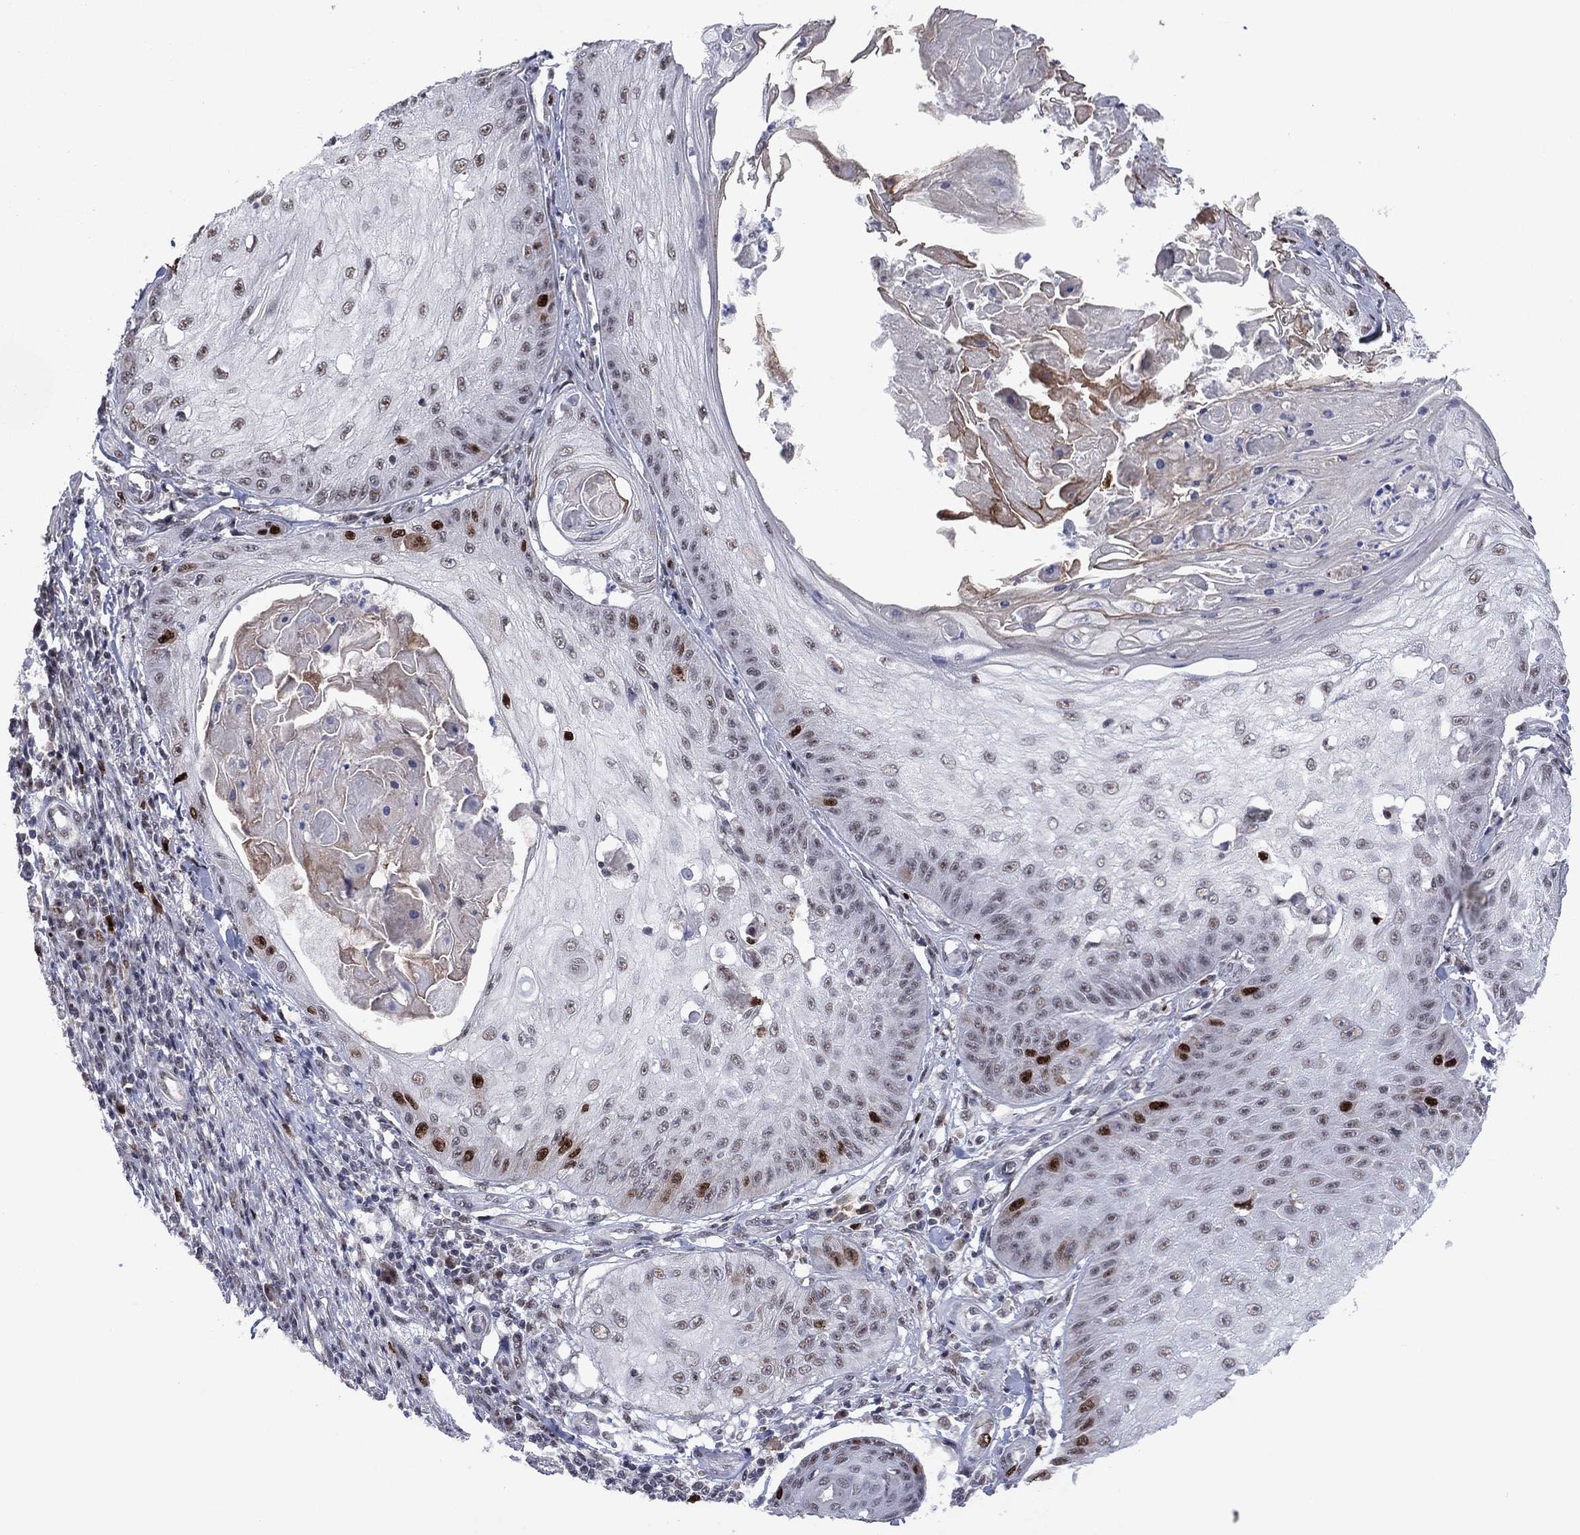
{"staining": {"intensity": "strong", "quantity": "<25%", "location": "nuclear"}, "tissue": "skin cancer", "cell_type": "Tumor cells", "image_type": "cancer", "snomed": [{"axis": "morphology", "description": "Squamous cell carcinoma, NOS"}, {"axis": "topography", "description": "Skin"}], "caption": "Squamous cell carcinoma (skin) was stained to show a protein in brown. There is medium levels of strong nuclear staining in approximately <25% of tumor cells. (DAB (3,3'-diaminobenzidine) = brown stain, brightfield microscopy at high magnification).", "gene": "CDCA5", "patient": {"sex": "male", "age": 70}}